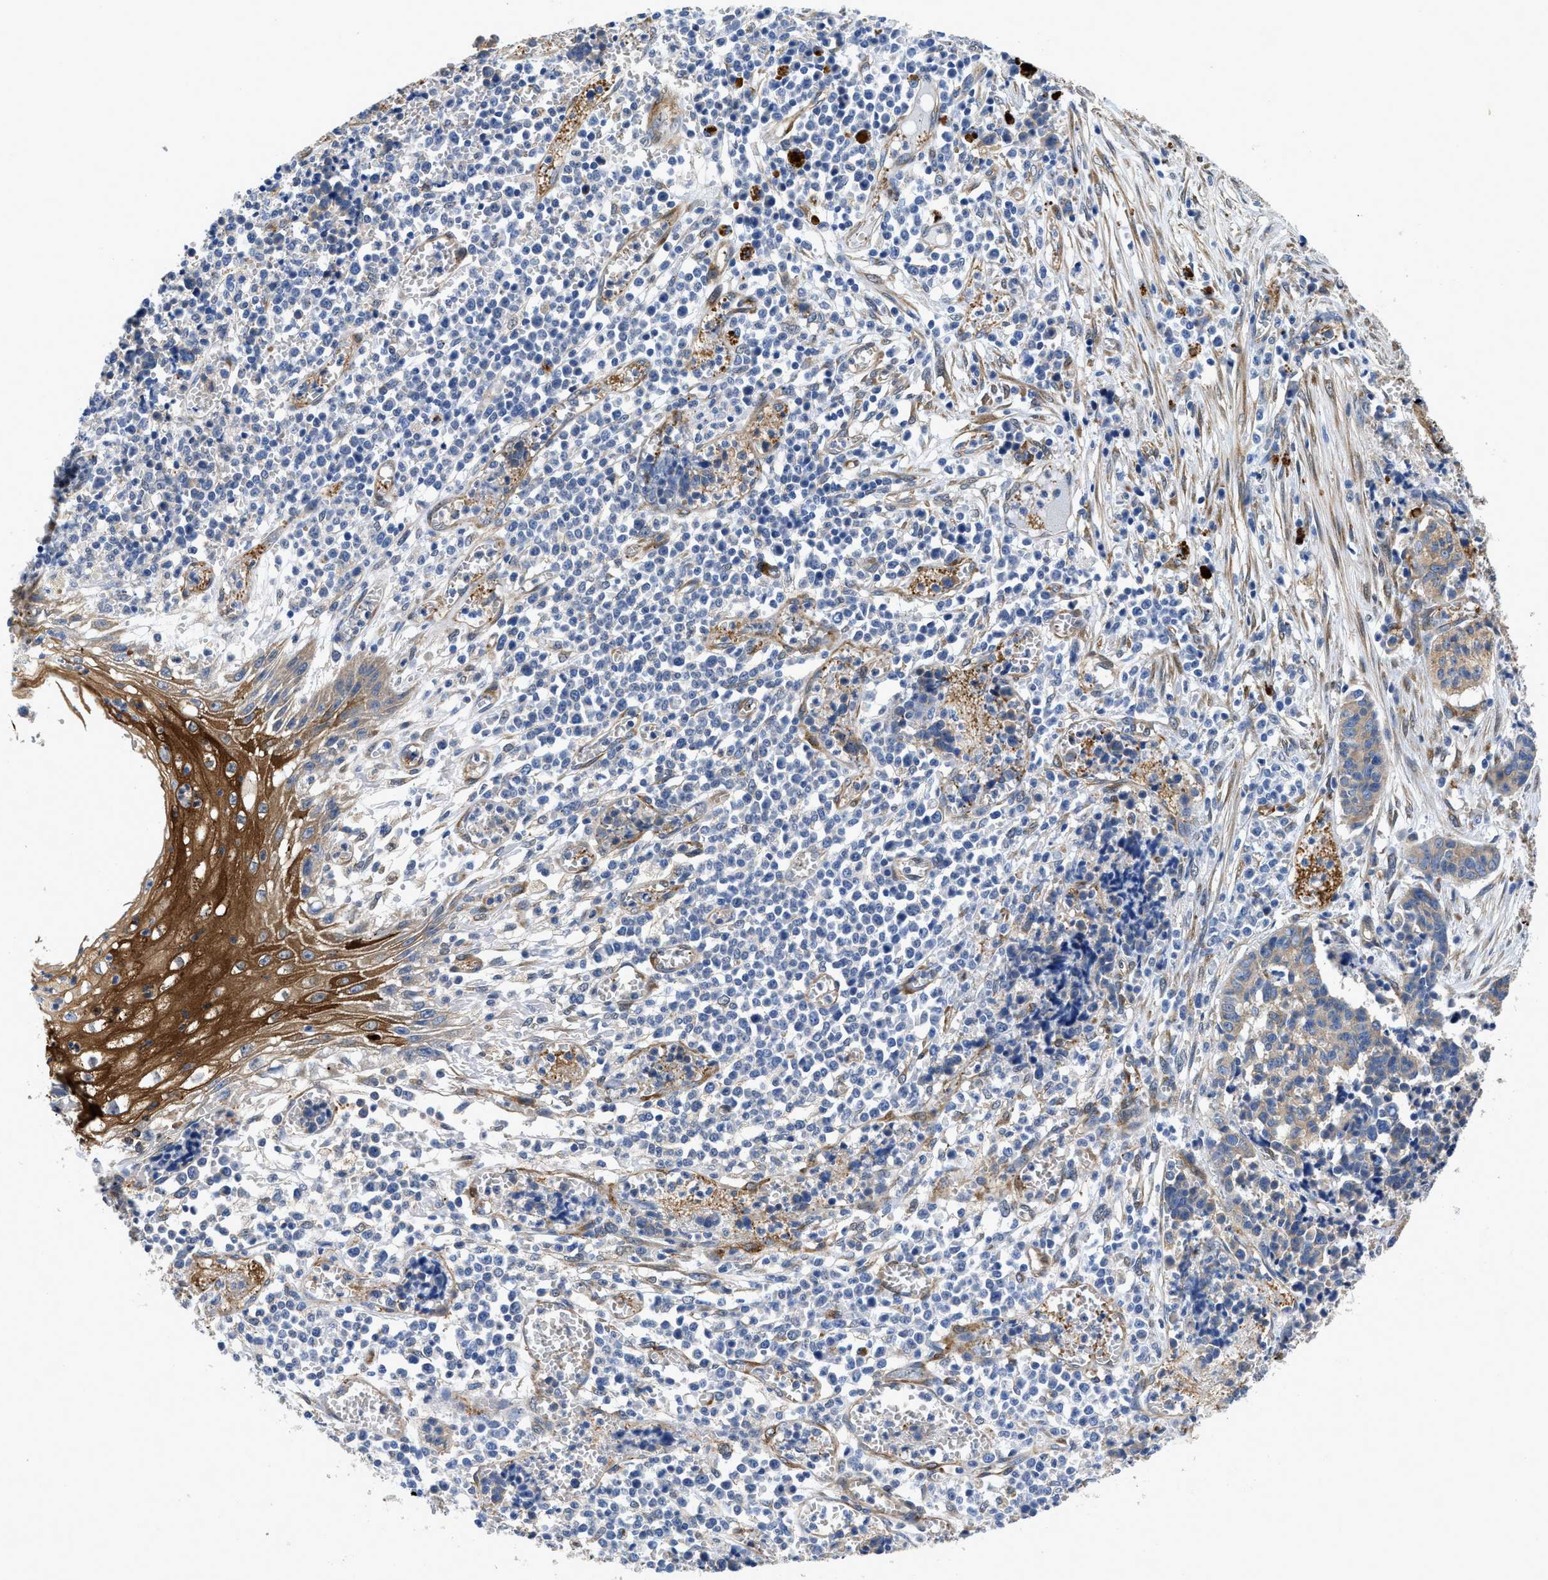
{"staining": {"intensity": "weak", "quantity": "25%-75%", "location": "cytoplasmic/membranous"}, "tissue": "cervical cancer", "cell_type": "Tumor cells", "image_type": "cancer", "snomed": [{"axis": "morphology", "description": "Squamous cell carcinoma, NOS"}, {"axis": "topography", "description": "Cervix"}], "caption": "Protein staining of cervical cancer (squamous cell carcinoma) tissue demonstrates weak cytoplasmic/membranous expression in about 25%-75% of tumor cells. The staining was performed using DAB (3,3'-diaminobenzidine), with brown indicating positive protein expression. Nuclei are stained blue with hematoxylin.", "gene": "RAPH1", "patient": {"sex": "female", "age": 35}}